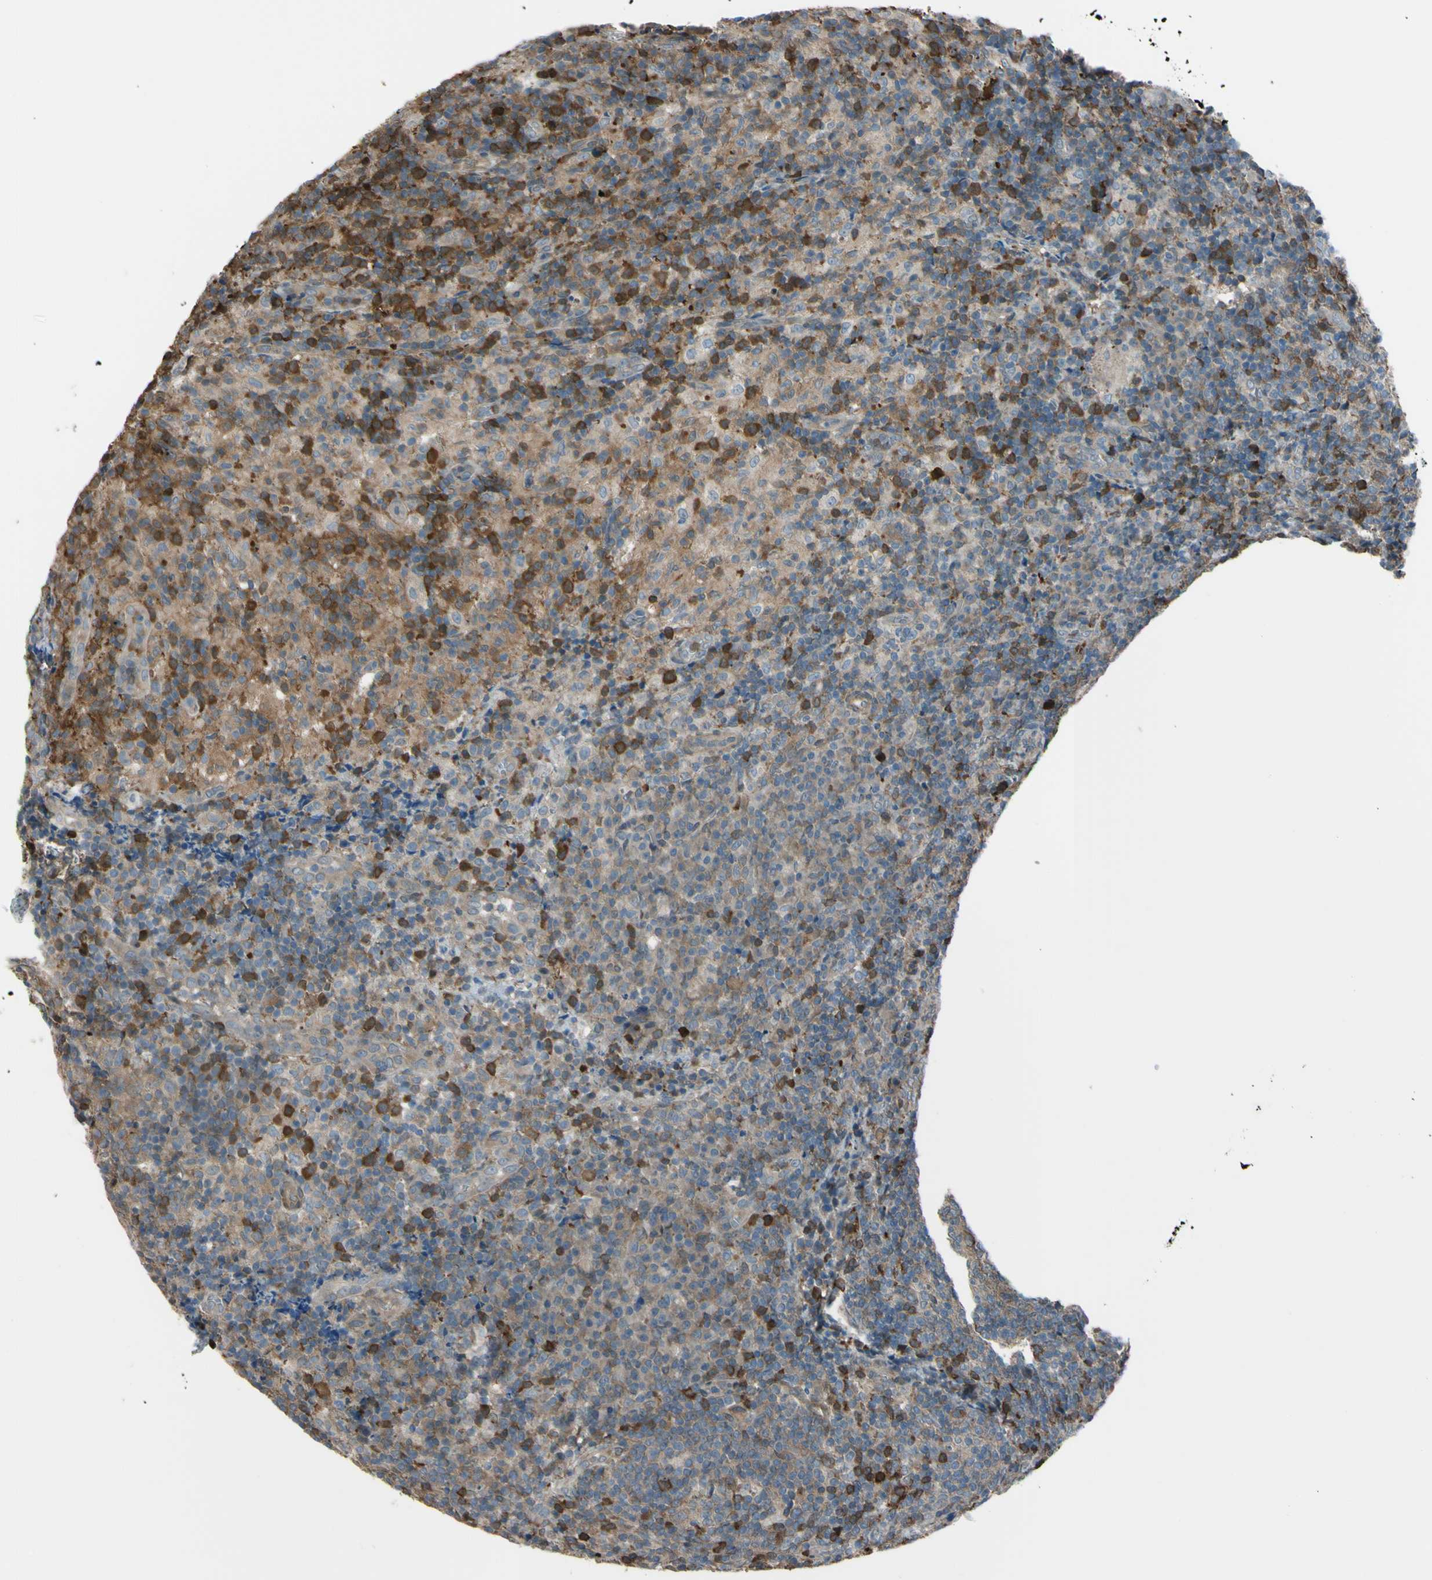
{"staining": {"intensity": "moderate", "quantity": "25%-75%", "location": "cytoplasmic/membranous"}, "tissue": "lymph node", "cell_type": "Germinal center cells", "image_type": "normal", "snomed": [{"axis": "morphology", "description": "Normal tissue, NOS"}, {"axis": "morphology", "description": "Inflammation, NOS"}, {"axis": "topography", "description": "Lymph node"}], "caption": "Protein analysis of benign lymph node exhibits moderate cytoplasmic/membranous staining in about 25%-75% of germinal center cells. (DAB IHC, brown staining for protein, blue staining for nuclei).", "gene": "YWHAQ", "patient": {"sex": "male", "age": 55}}